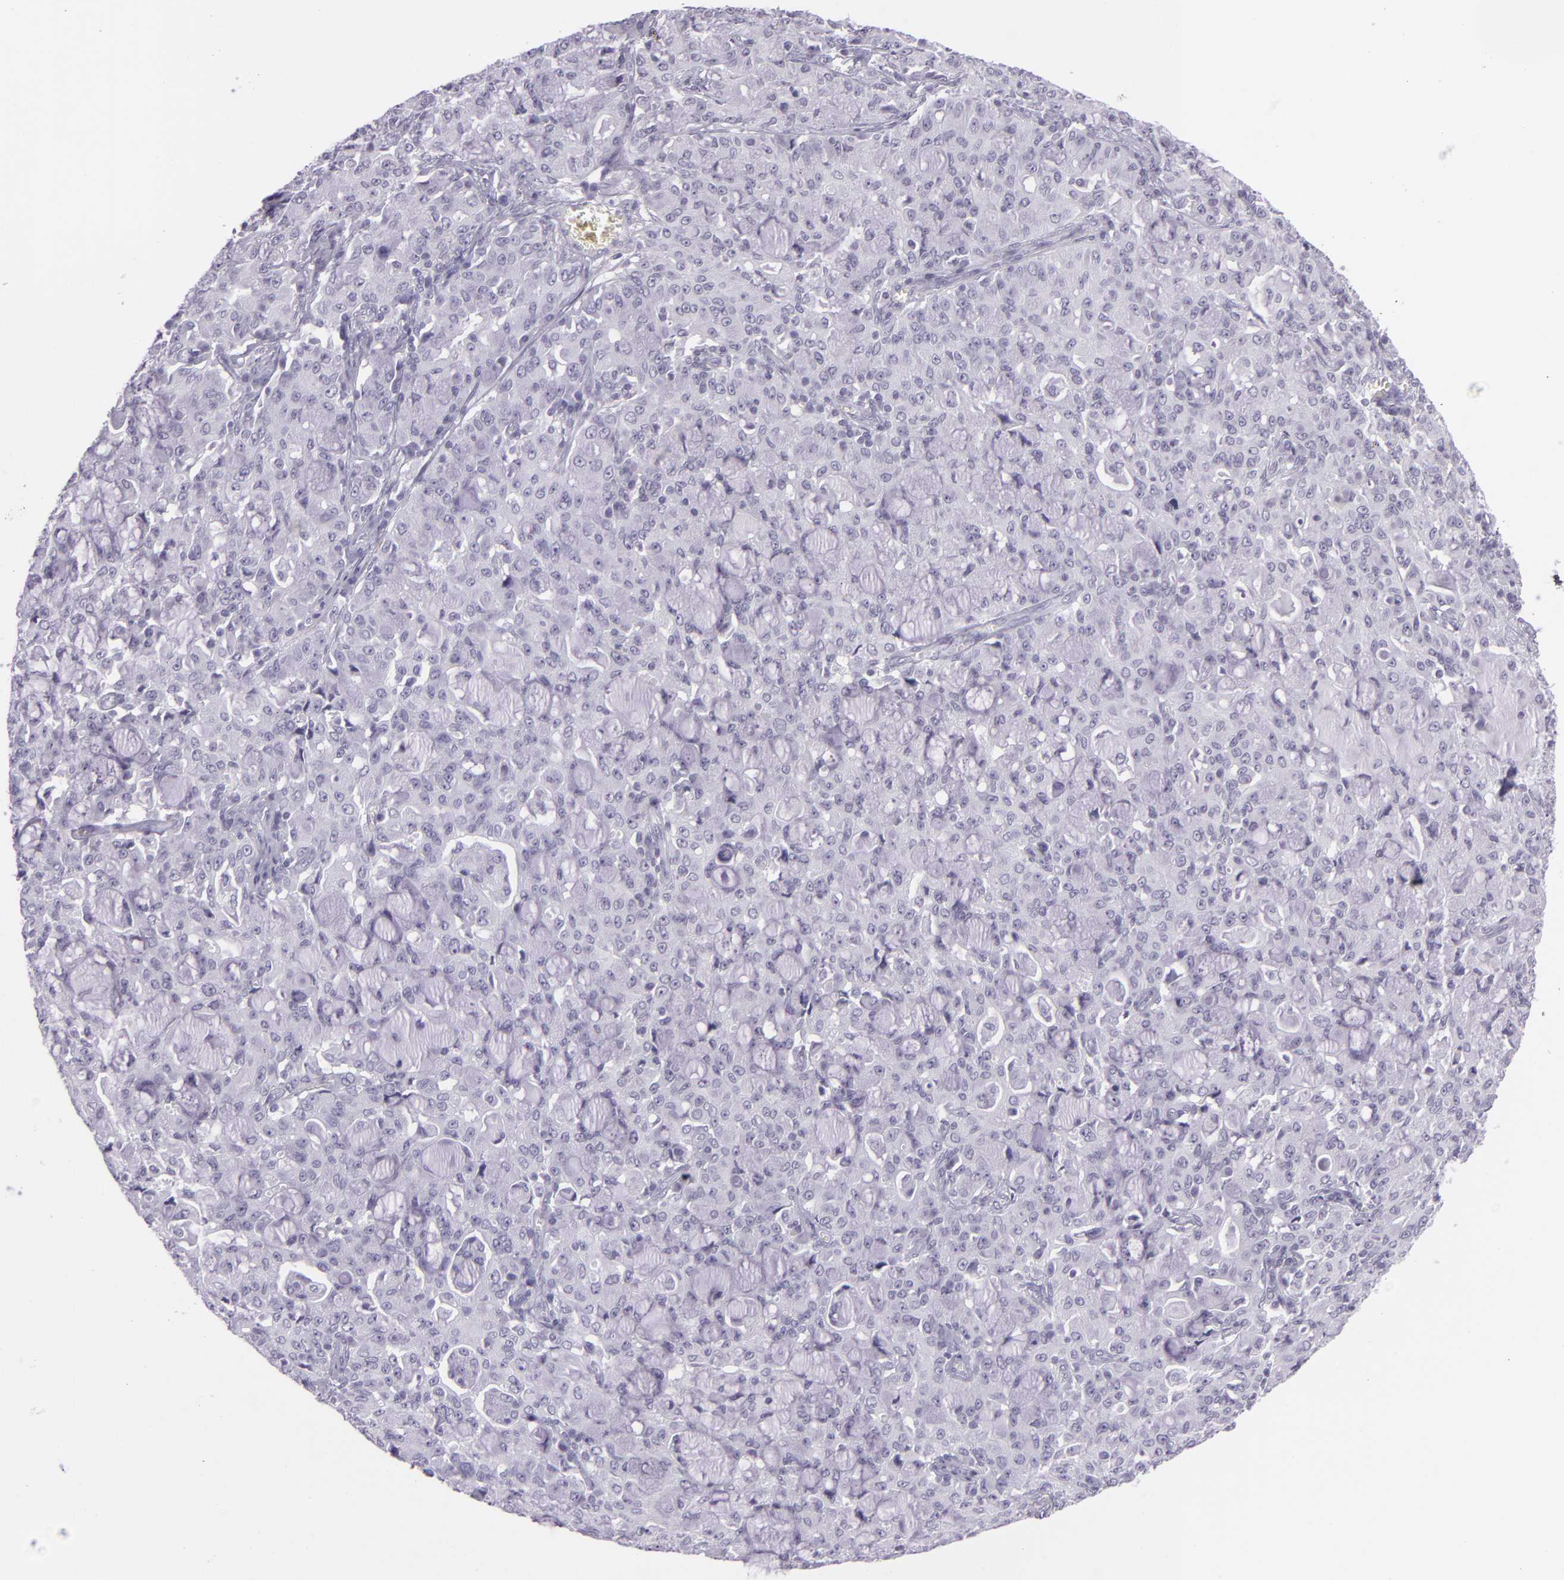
{"staining": {"intensity": "negative", "quantity": "none", "location": "none"}, "tissue": "lung cancer", "cell_type": "Tumor cells", "image_type": "cancer", "snomed": [{"axis": "morphology", "description": "Adenocarcinoma, NOS"}, {"axis": "topography", "description": "Lung"}], "caption": "This is an IHC histopathology image of human adenocarcinoma (lung). There is no expression in tumor cells.", "gene": "MUC6", "patient": {"sex": "female", "age": 44}}